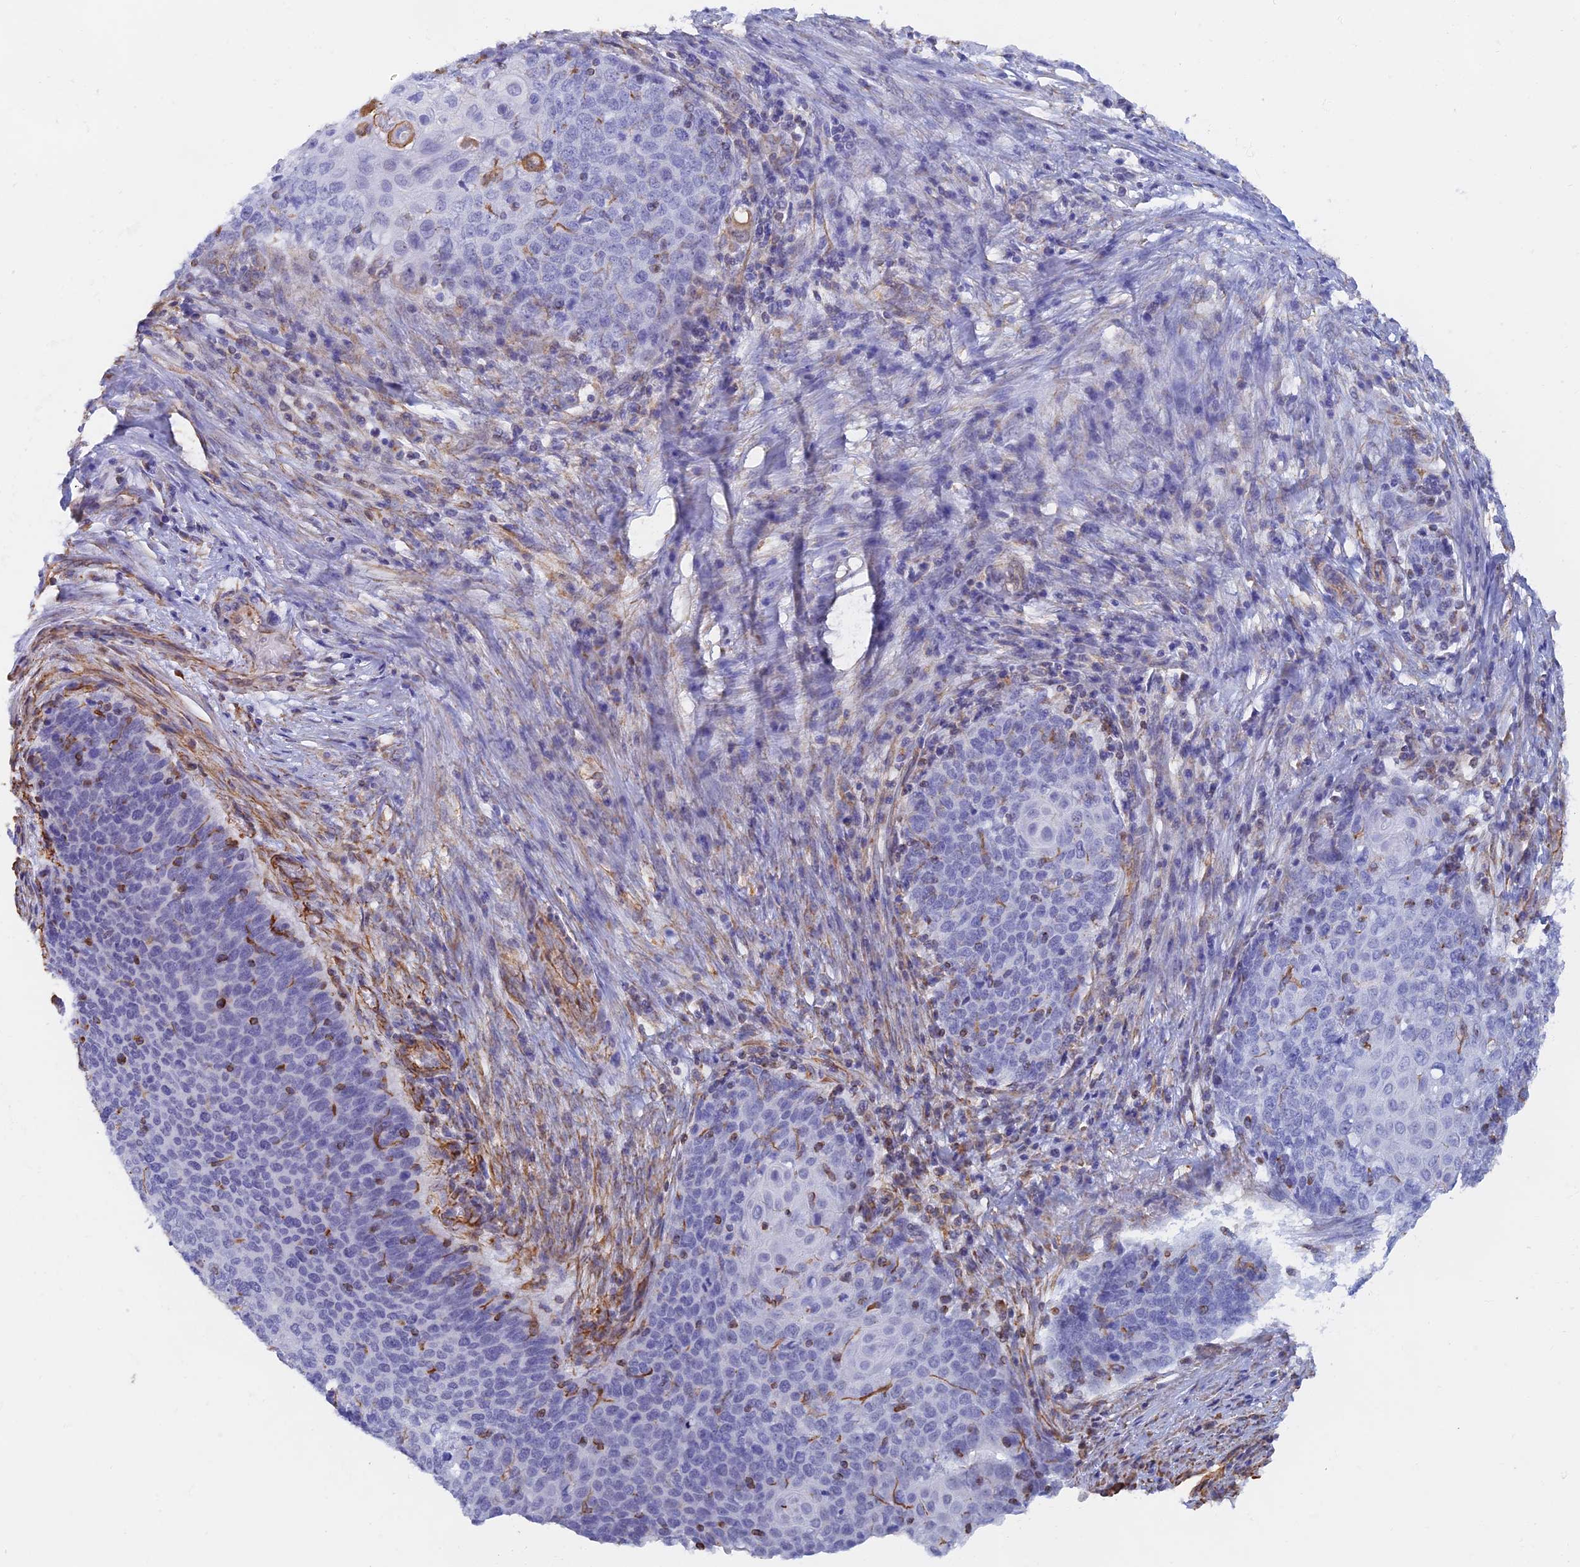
{"staining": {"intensity": "negative", "quantity": "none", "location": "none"}, "tissue": "cervical cancer", "cell_type": "Tumor cells", "image_type": "cancer", "snomed": [{"axis": "morphology", "description": "Squamous cell carcinoma, NOS"}, {"axis": "topography", "description": "Cervix"}], "caption": "Histopathology image shows no protein expression in tumor cells of squamous cell carcinoma (cervical) tissue. Nuclei are stained in blue.", "gene": "RMC1", "patient": {"sex": "female", "age": 39}}